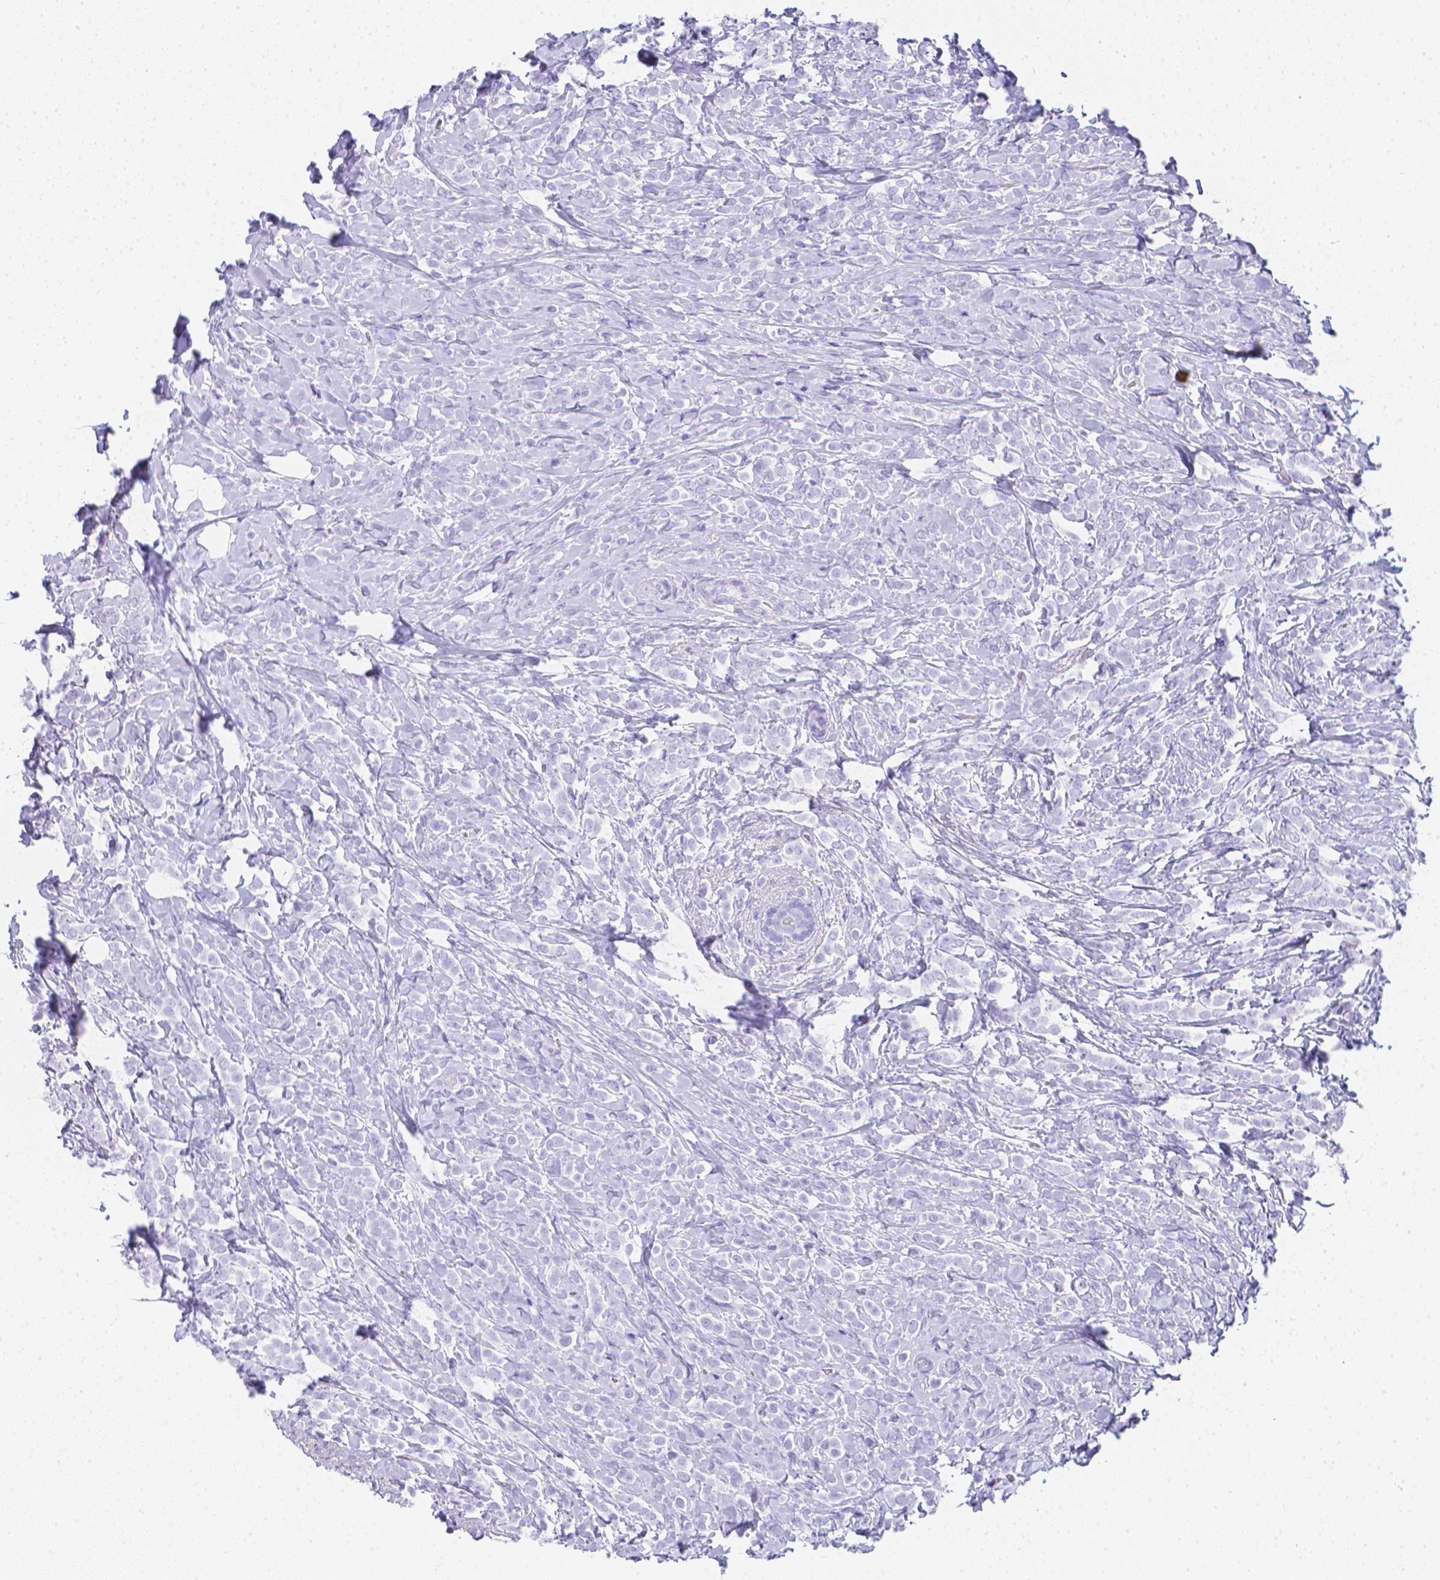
{"staining": {"intensity": "negative", "quantity": "none", "location": "none"}, "tissue": "breast cancer", "cell_type": "Tumor cells", "image_type": "cancer", "snomed": [{"axis": "morphology", "description": "Lobular carcinoma"}, {"axis": "topography", "description": "Breast"}], "caption": "A histopathology image of breast lobular carcinoma stained for a protein demonstrates no brown staining in tumor cells.", "gene": "LGALS4", "patient": {"sex": "female", "age": 49}}